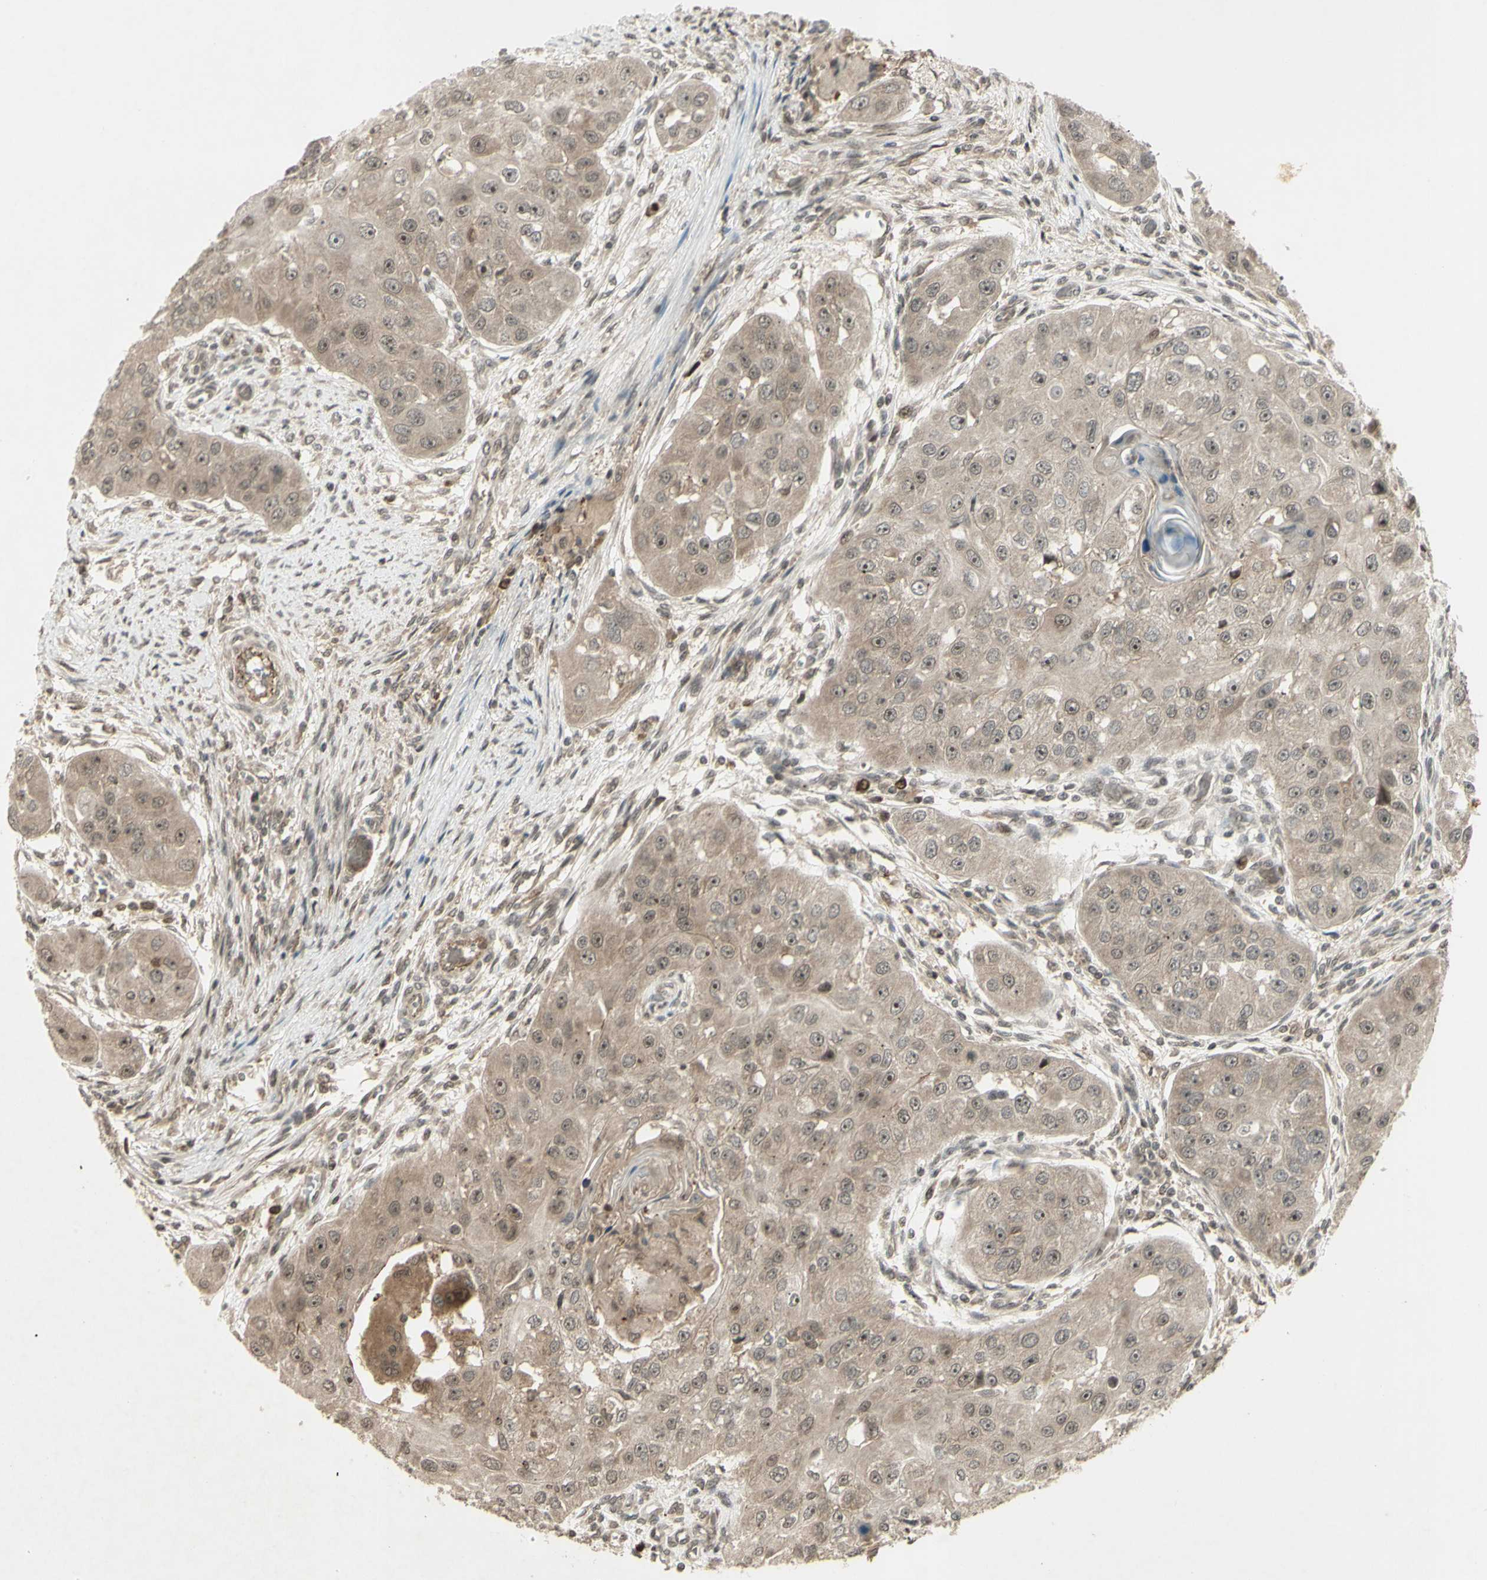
{"staining": {"intensity": "weak", "quantity": ">75%", "location": "cytoplasmic/membranous"}, "tissue": "head and neck cancer", "cell_type": "Tumor cells", "image_type": "cancer", "snomed": [{"axis": "morphology", "description": "Normal tissue, NOS"}, {"axis": "morphology", "description": "Squamous cell carcinoma, NOS"}, {"axis": "topography", "description": "Skeletal muscle"}, {"axis": "topography", "description": "Head-Neck"}], "caption": "Immunohistochemical staining of human squamous cell carcinoma (head and neck) reveals low levels of weak cytoplasmic/membranous protein expression in approximately >75% of tumor cells. (DAB IHC with brightfield microscopy, high magnification).", "gene": "BLNK", "patient": {"sex": "male", "age": 51}}